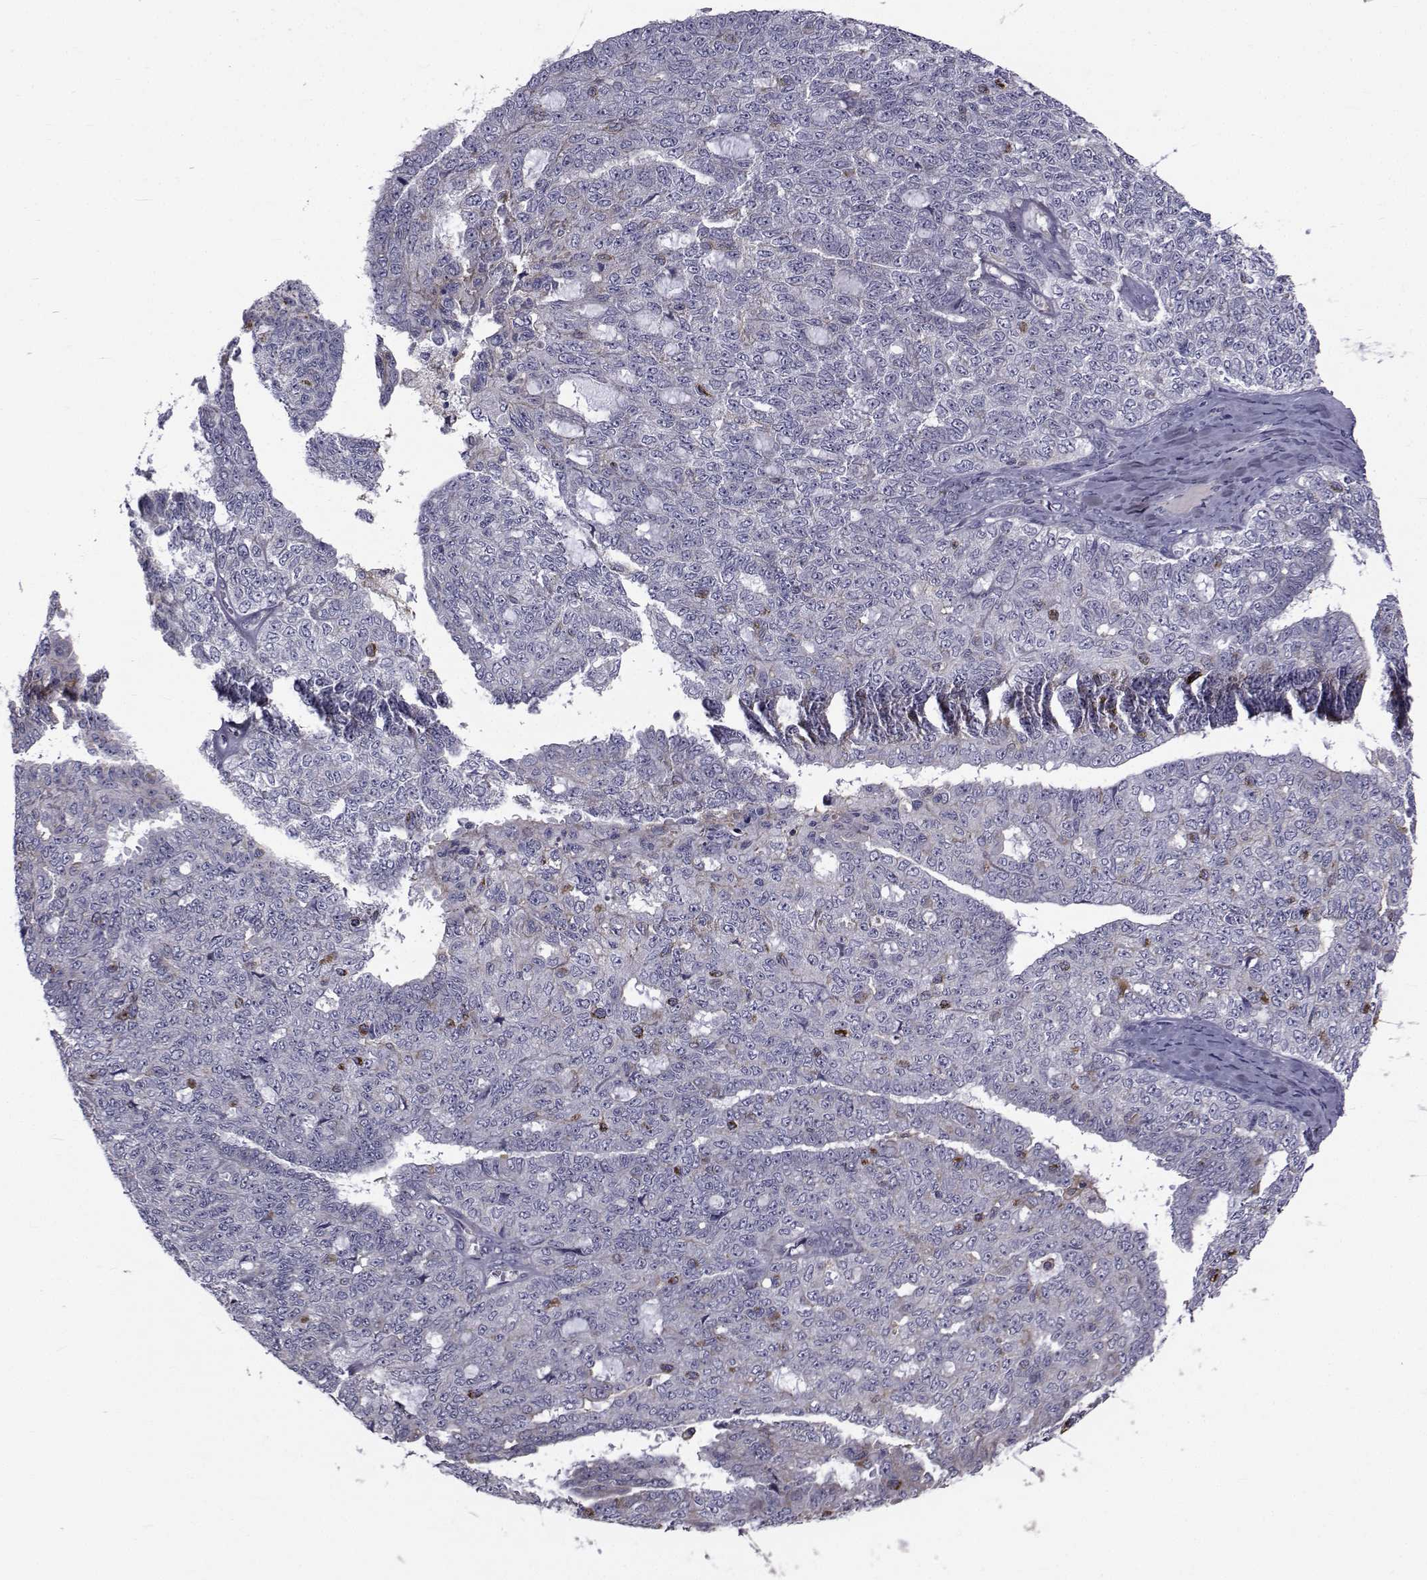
{"staining": {"intensity": "moderate", "quantity": "<25%", "location": "cytoplasmic/membranous"}, "tissue": "ovarian cancer", "cell_type": "Tumor cells", "image_type": "cancer", "snomed": [{"axis": "morphology", "description": "Cystadenocarcinoma, serous, NOS"}, {"axis": "topography", "description": "Ovary"}], "caption": "A micrograph of serous cystadenocarcinoma (ovarian) stained for a protein exhibits moderate cytoplasmic/membranous brown staining in tumor cells.", "gene": "FDXR", "patient": {"sex": "female", "age": 71}}